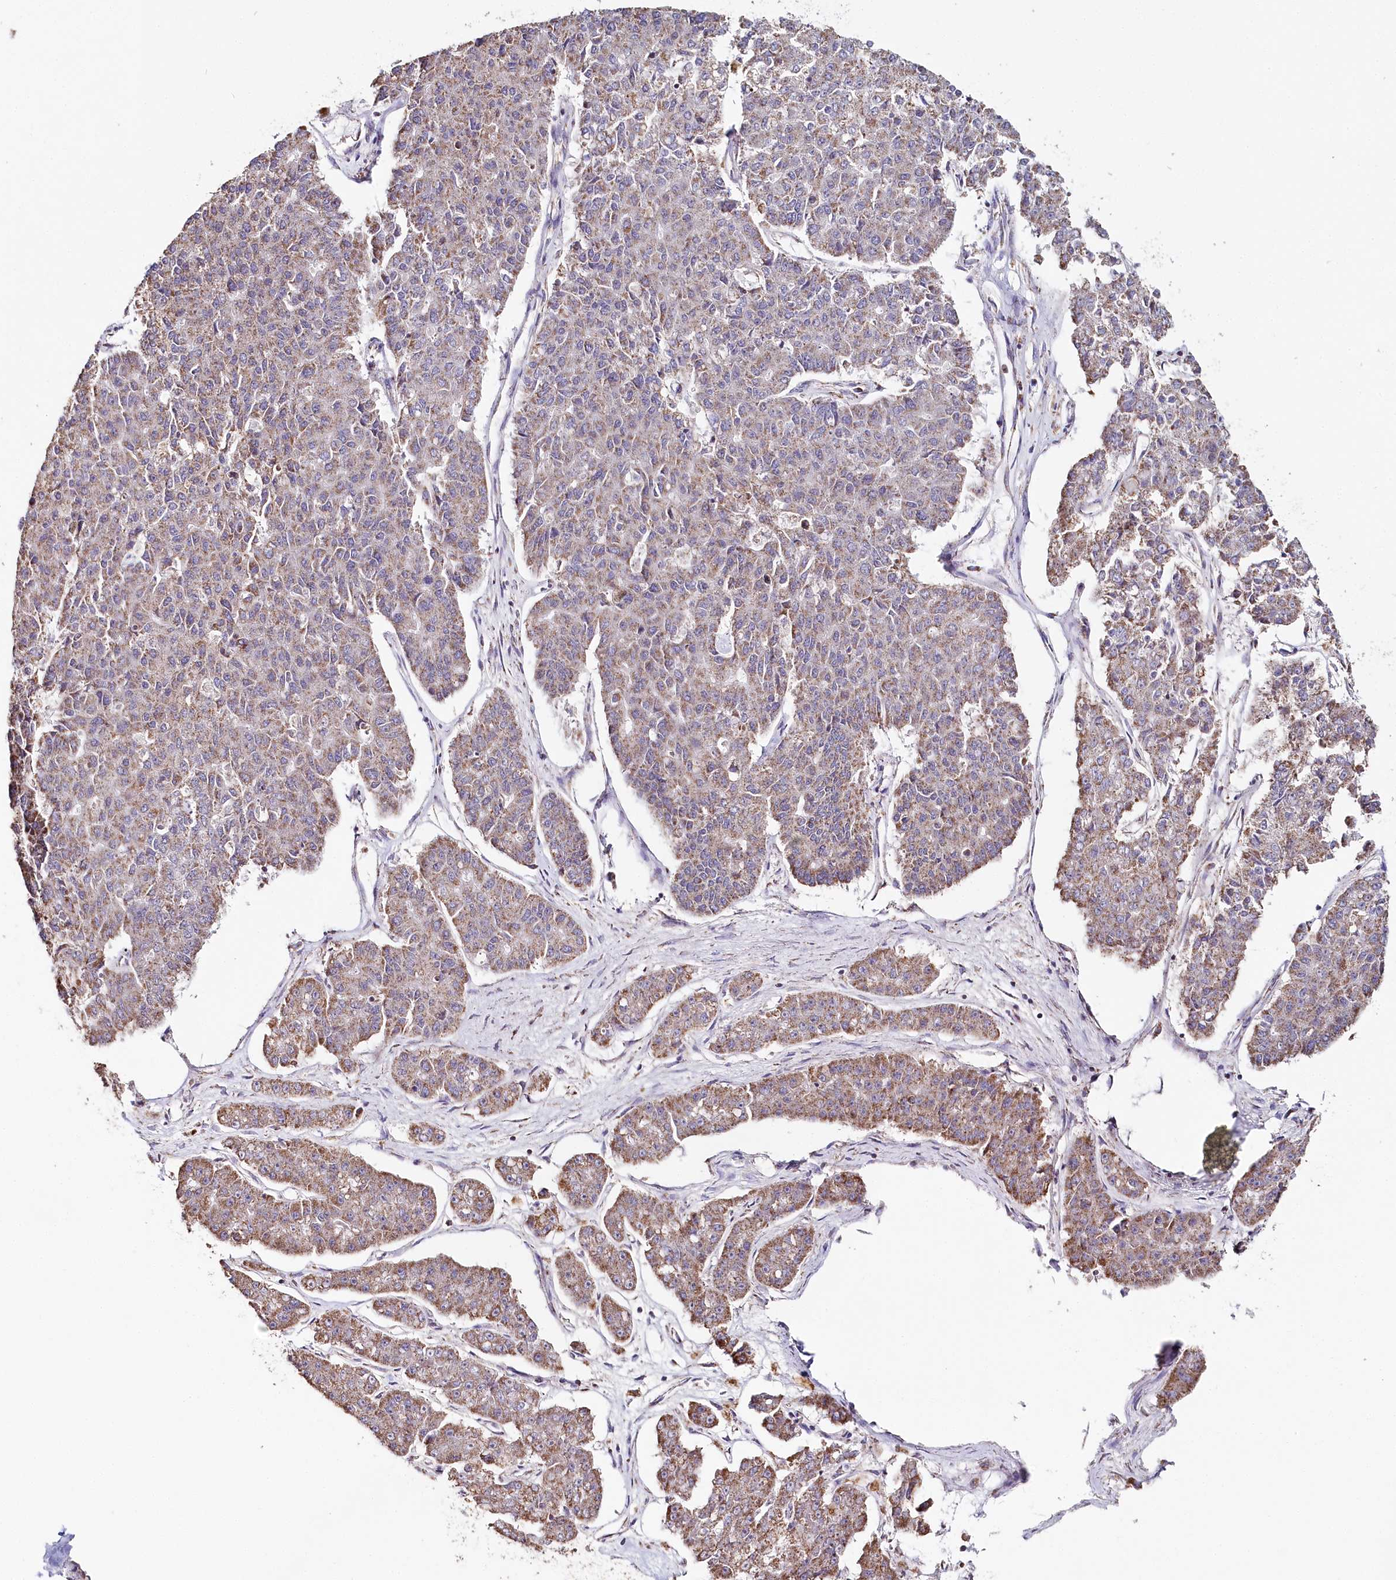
{"staining": {"intensity": "moderate", "quantity": ">75%", "location": "cytoplasmic/membranous"}, "tissue": "pancreatic cancer", "cell_type": "Tumor cells", "image_type": "cancer", "snomed": [{"axis": "morphology", "description": "Adenocarcinoma, NOS"}, {"axis": "topography", "description": "Pancreas"}], "caption": "The histopathology image reveals a brown stain indicating the presence of a protein in the cytoplasmic/membranous of tumor cells in pancreatic cancer. The staining was performed using DAB (3,3'-diaminobenzidine) to visualize the protein expression in brown, while the nuclei were stained in blue with hematoxylin (Magnification: 20x).", "gene": "MMP25", "patient": {"sex": "male", "age": 50}}